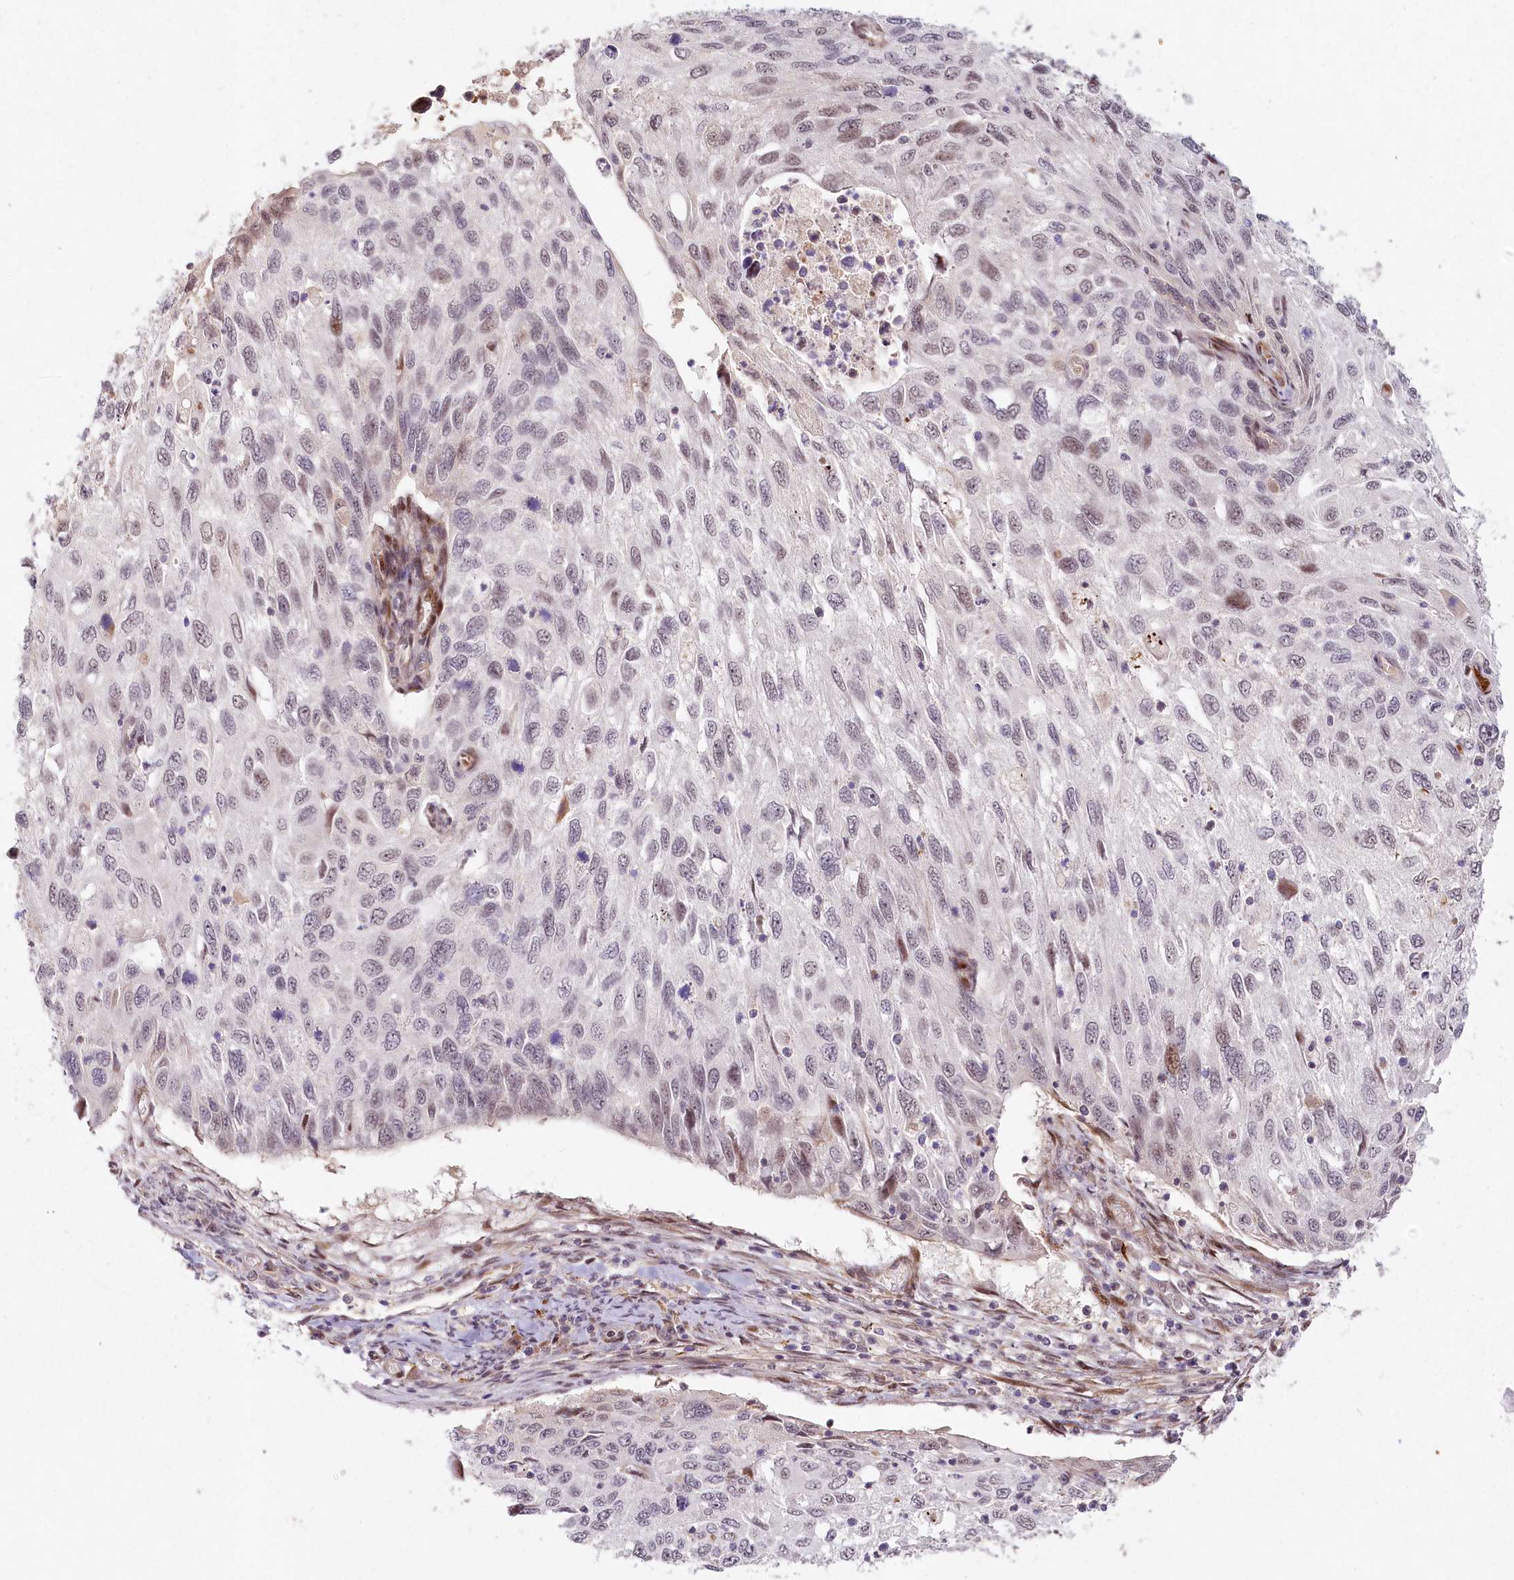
{"staining": {"intensity": "weak", "quantity": "<25%", "location": "nuclear"}, "tissue": "cervical cancer", "cell_type": "Tumor cells", "image_type": "cancer", "snomed": [{"axis": "morphology", "description": "Squamous cell carcinoma, NOS"}, {"axis": "topography", "description": "Cervix"}], "caption": "Tumor cells show no significant protein expression in cervical cancer (squamous cell carcinoma). (DAB (3,3'-diaminobenzidine) immunohistochemistry with hematoxylin counter stain).", "gene": "FAM204A", "patient": {"sex": "female", "age": 70}}